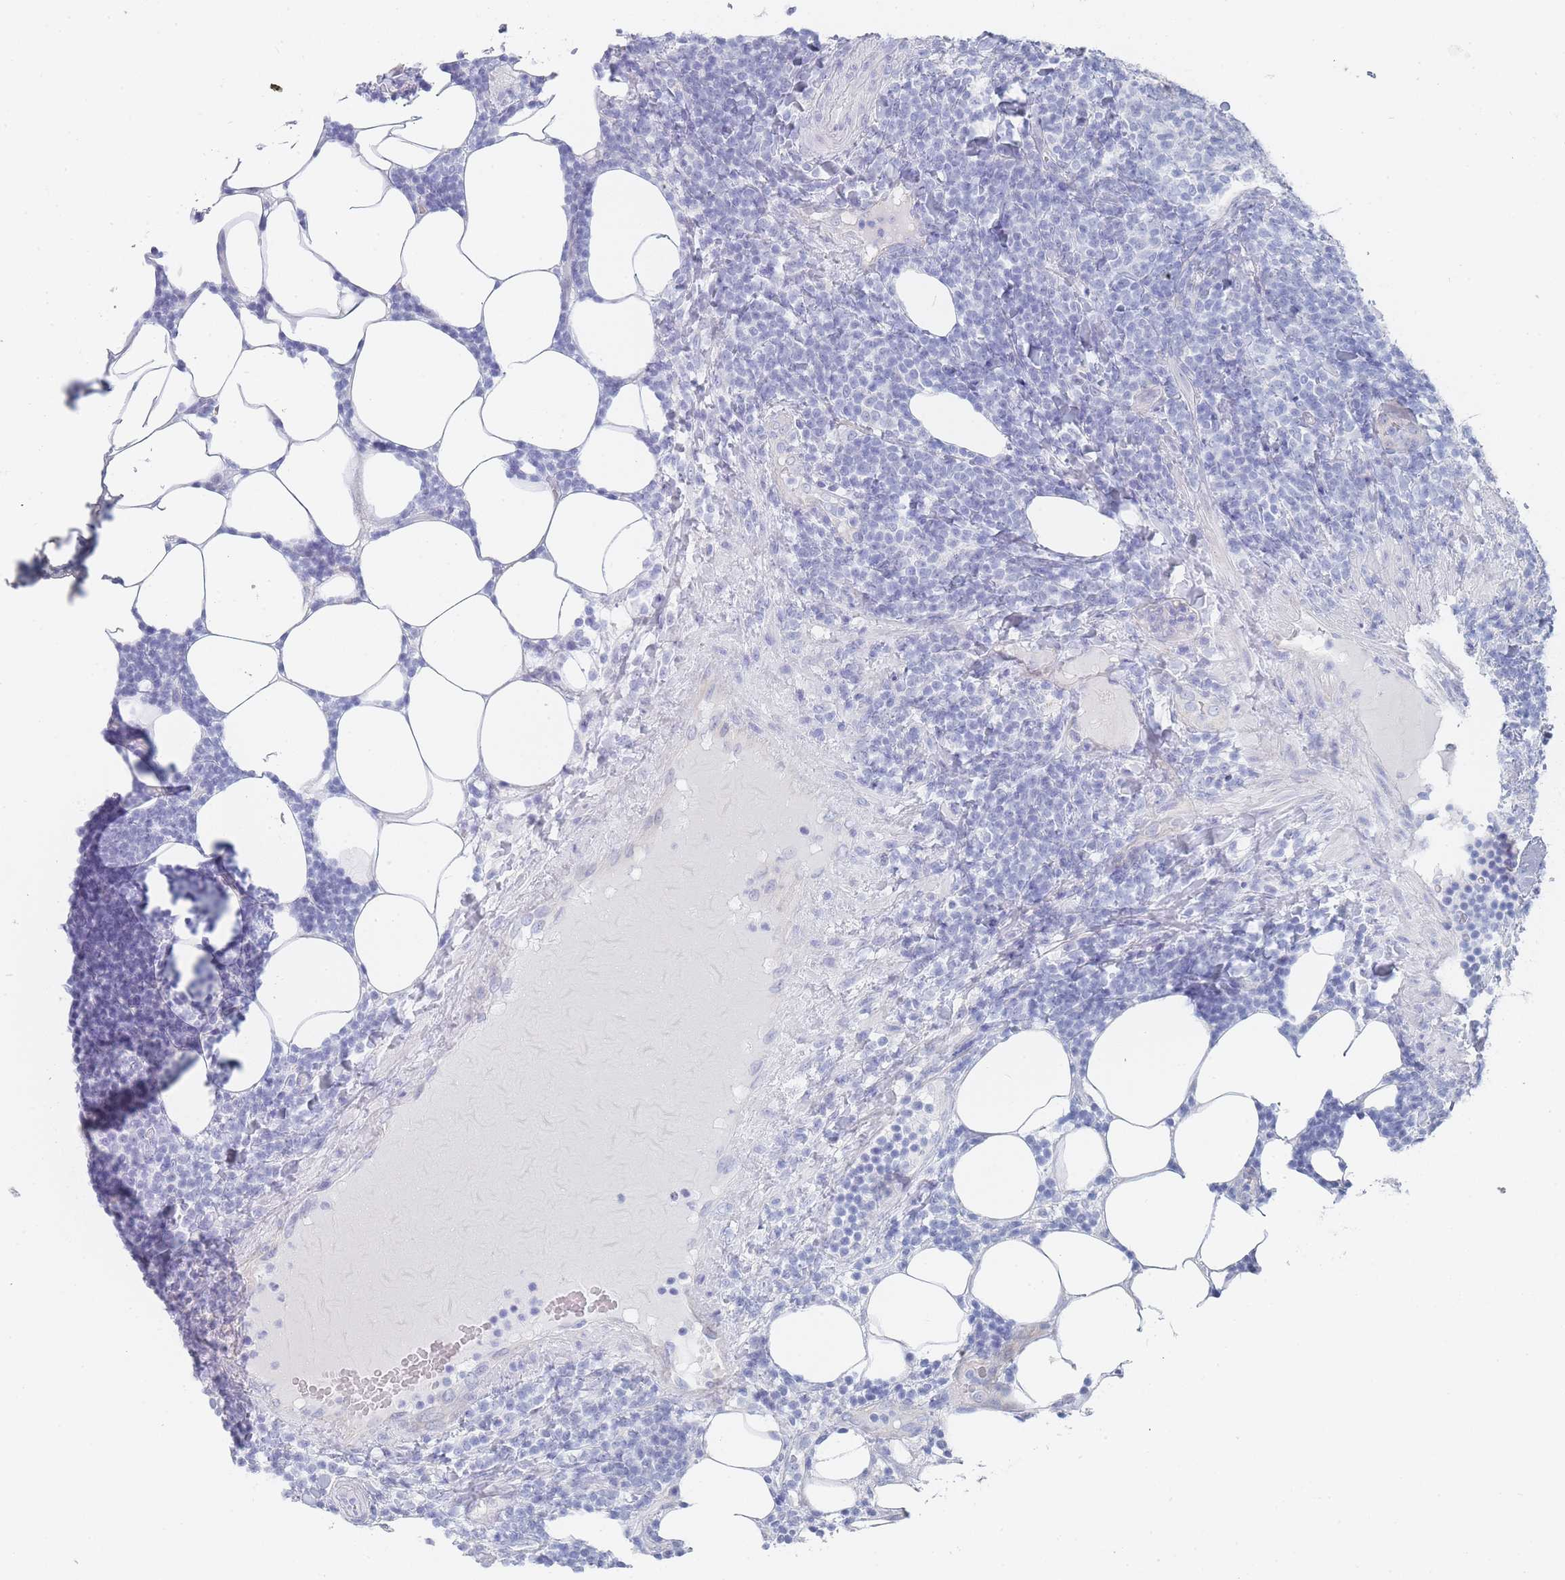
{"staining": {"intensity": "negative", "quantity": "none", "location": "none"}, "tissue": "lymphoma", "cell_type": "Tumor cells", "image_type": "cancer", "snomed": [{"axis": "morphology", "description": "Malignant lymphoma, non-Hodgkin's type, Low grade"}, {"axis": "topography", "description": "Lymph node"}], "caption": "Image shows no significant protein expression in tumor cells of malignant lymphoma, non-Hodgkin's type (low-grade).", "gene": "IMPG1", "patient": {"sex": "male", "age": 66}}